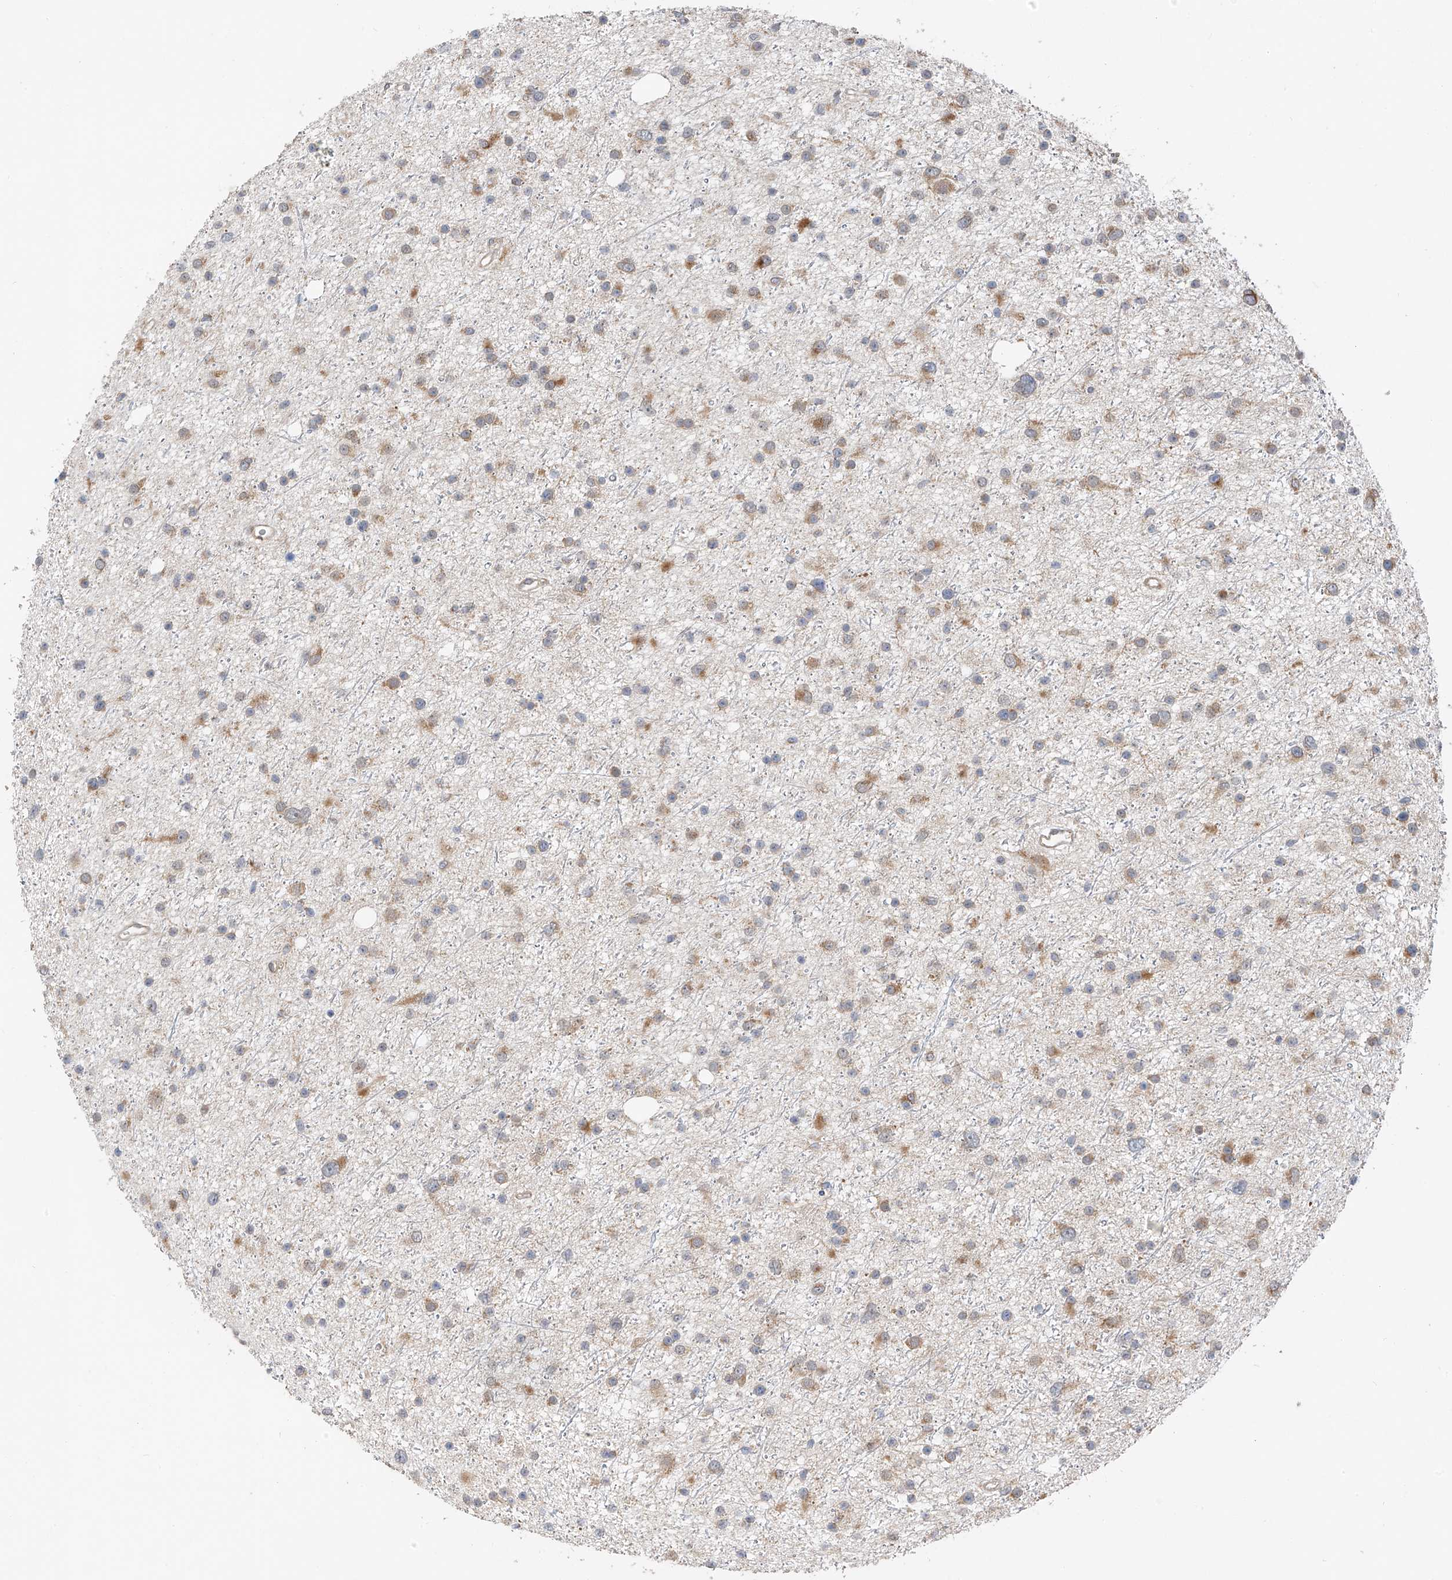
{"staining": {"intensity": "moderate", "quantity": "25%-75%", "location": "cytoplasmic/membranous"}, "tissue": "glioma", "cell_type": "Tumor cells", "image_type": "cancer", "snomed": [{"axis": "morphology", "description": "Glioma, malignant, Low grade"}, {"axis": "topography", "description": "Cerebral cortex"}], "caption": "Moderate cytoplasmic/membranous protein staining is present in about 25%-75% of tumor cells in glioma.", "gene": "PPA2", "patient": {"sex": "female", "age": 39}}